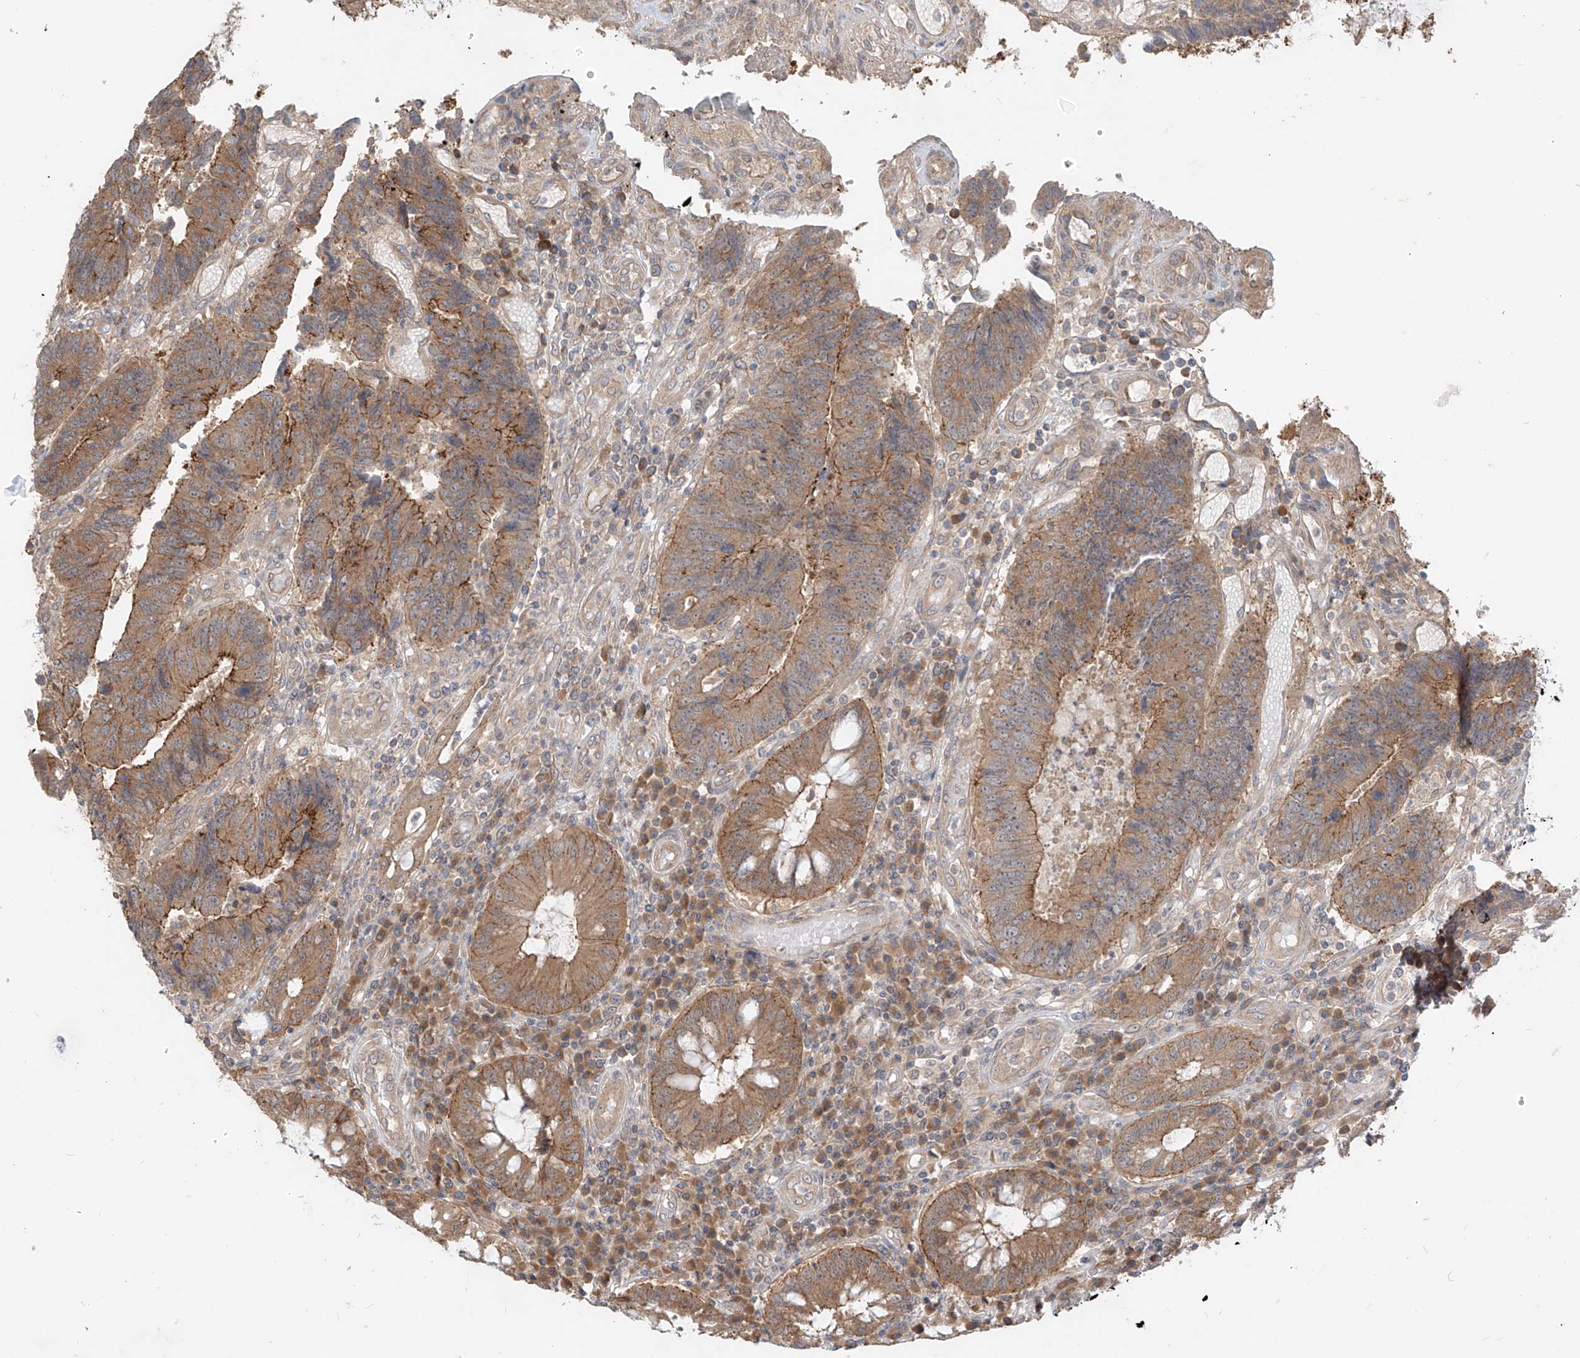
{"staining": {"intensity": "moderate", "quantity": ">75%", "location": "cytoplasmic/membranous"}, "tissue": "colorectal cancer", "cell_type": "Tumor cells", "image_type": "cancer", "snomed": [{"axis": "morphology", "description": "Adenocarcinoma, NOS"}, {"axis": "topography", "description": "Rectum"}], "caption": "Moderate cytoplasmic/membranous staining for a protein is appreciated in about >75% of tumor cells of colorectal adenocarcinoma using IHC.", "gene": "MTUS2", "patient": {"sex": "male", "age": 84}}